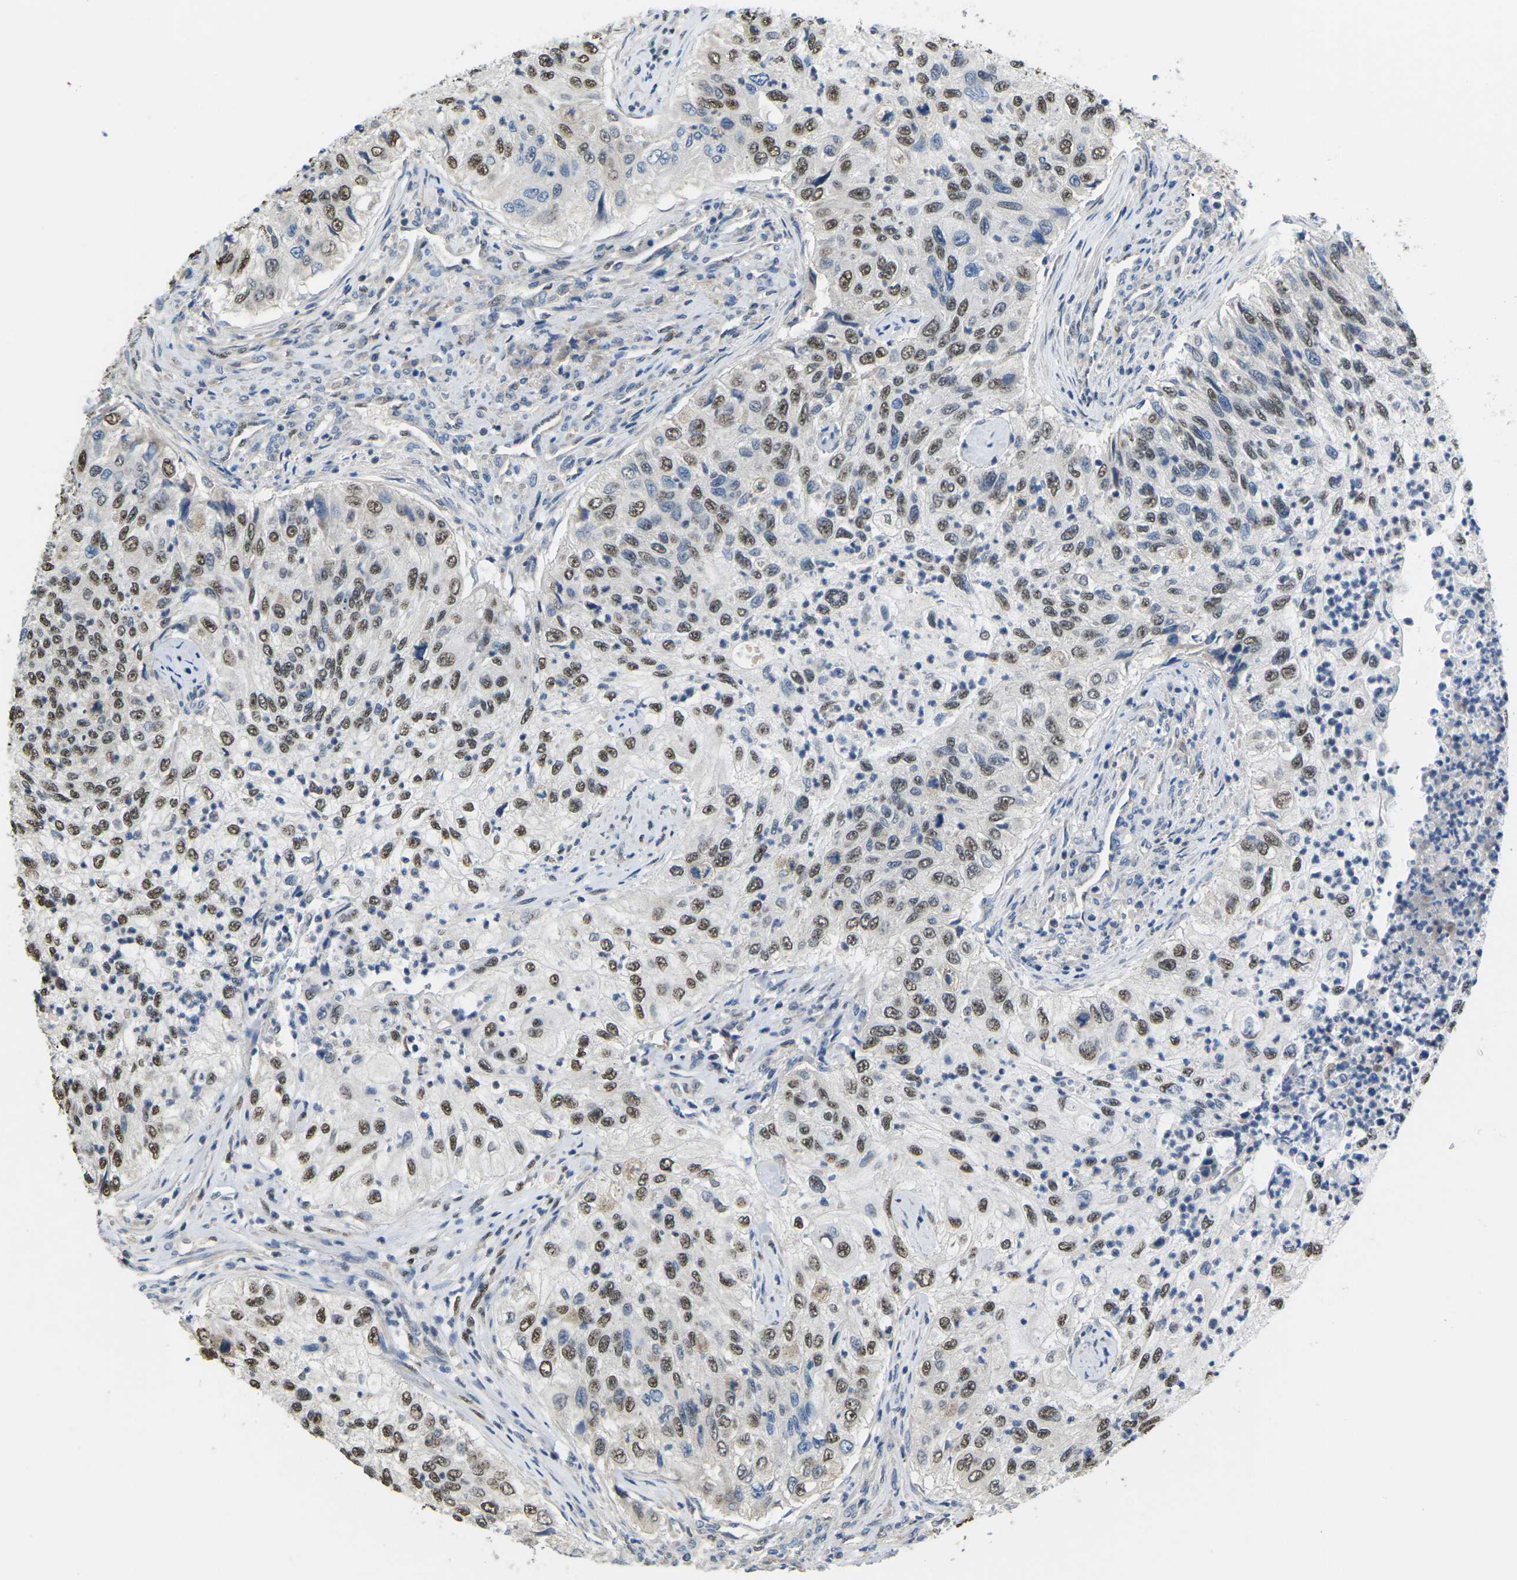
{"staining": {"intensity": "moderate", "quantity": ">75%", "location": "nuclear"}, "tissue": "urothelial cancer", "cell_type": "Tumor cells", "image_type": "cancer", "snomed": [{"axis": "morphology", "description": "Urothelial carcinoma, High grade"}, {"axis": "topography", "description": "Urinary bladder"}], "caption": "Immunohistochemical staining of human urothelial cancer exhibits moderate nuclear protein expression in about >75% of tumor cells.", "gene": "ERBB4", "patient": {"sex": "female", "age": 60}}